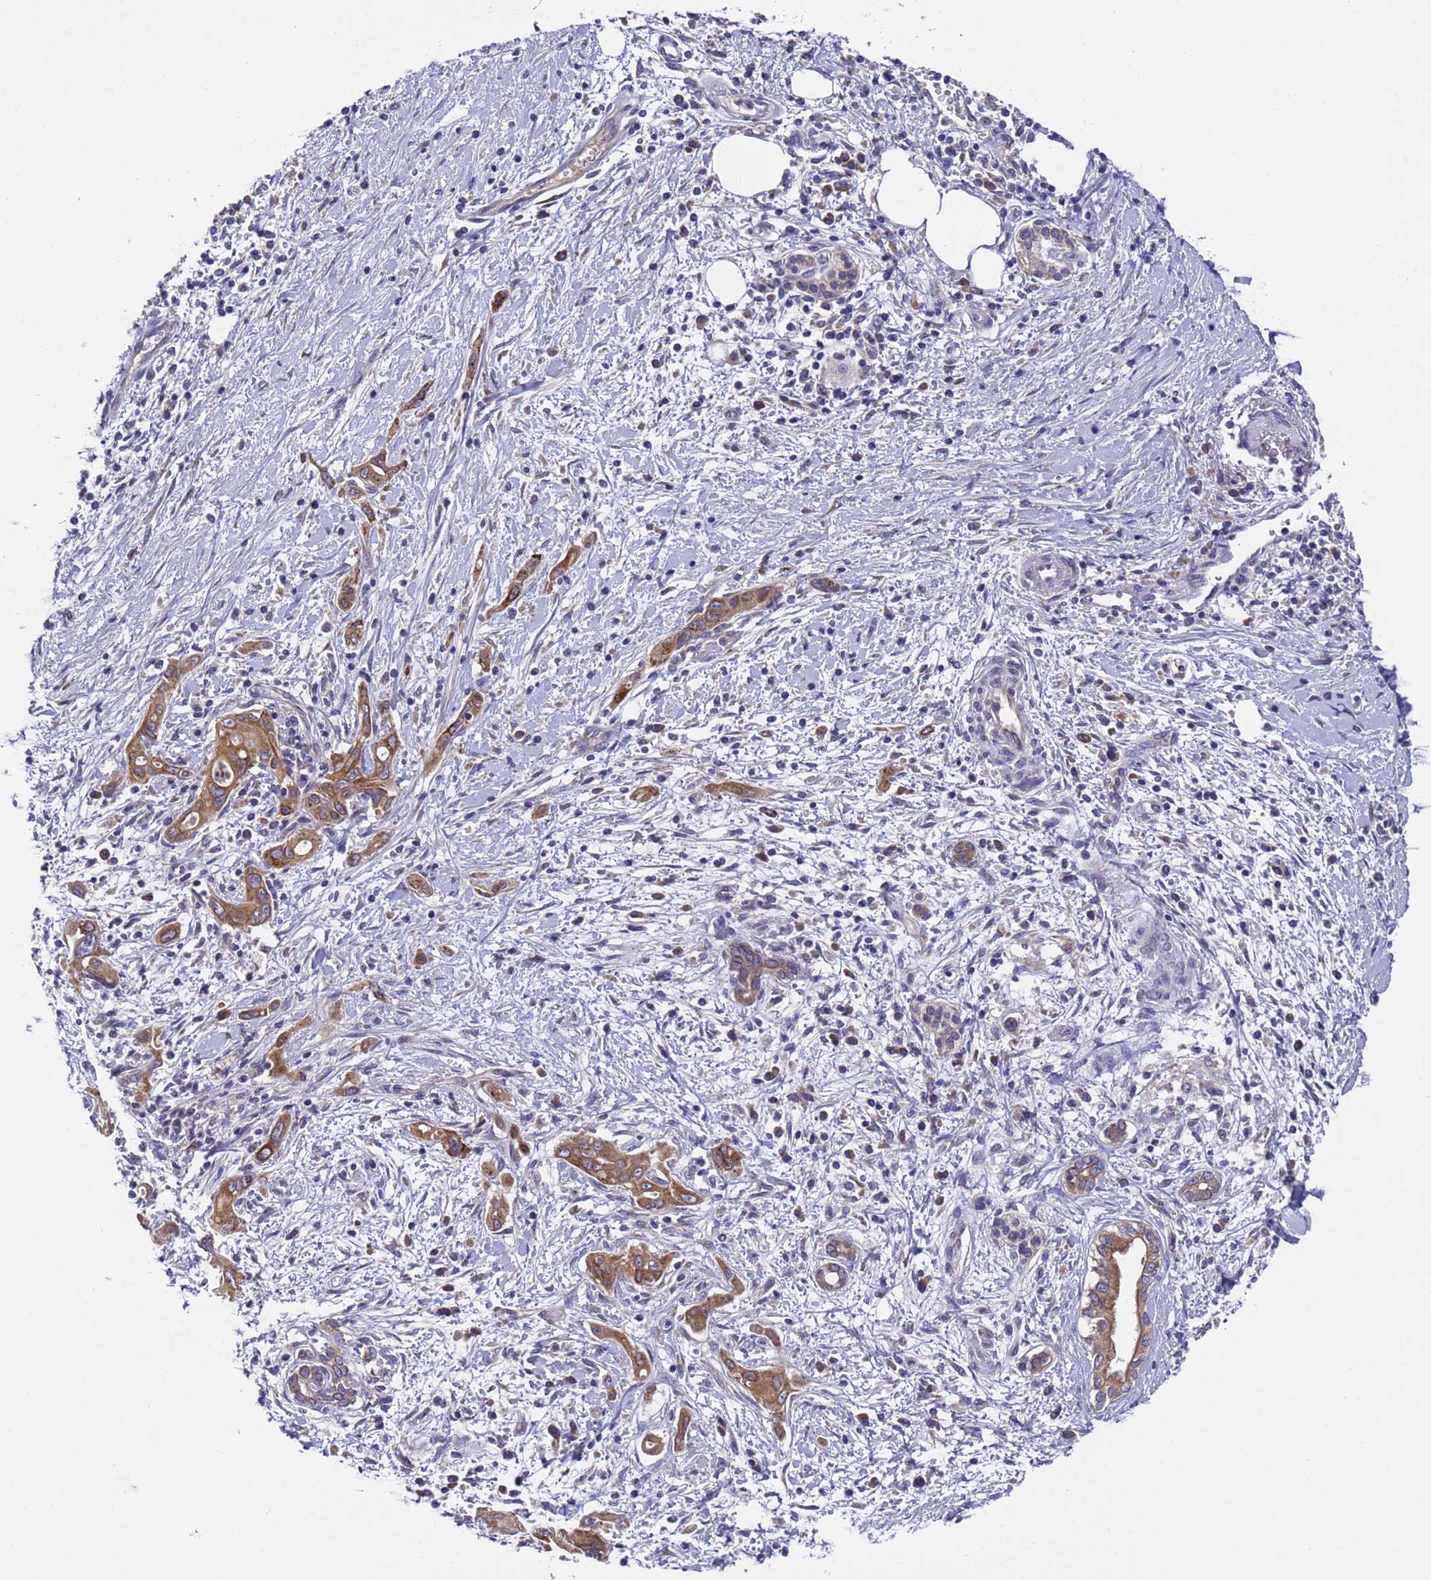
{"staining": {"intensity": "moderate", "quantity": ">75%", "location": "cytoplasmic/membranous"}, "tissue": "pancreatic cancer", "cell_type": "Tumor cells", "image_type": "cancer", "snomed": [{"axis": "morphology", "description": "Adenocarcinoma, NOS"}, {"axis": "topography", "description": "Pancreas"}], "caption": "Pancreatic adenocarcinoma tissue reveals moderate cytoplasmic/membranous expression in about >75% of tumor cells", "gene": "DCAF12L2", "patient": {"sex": "male", "age": 58}}